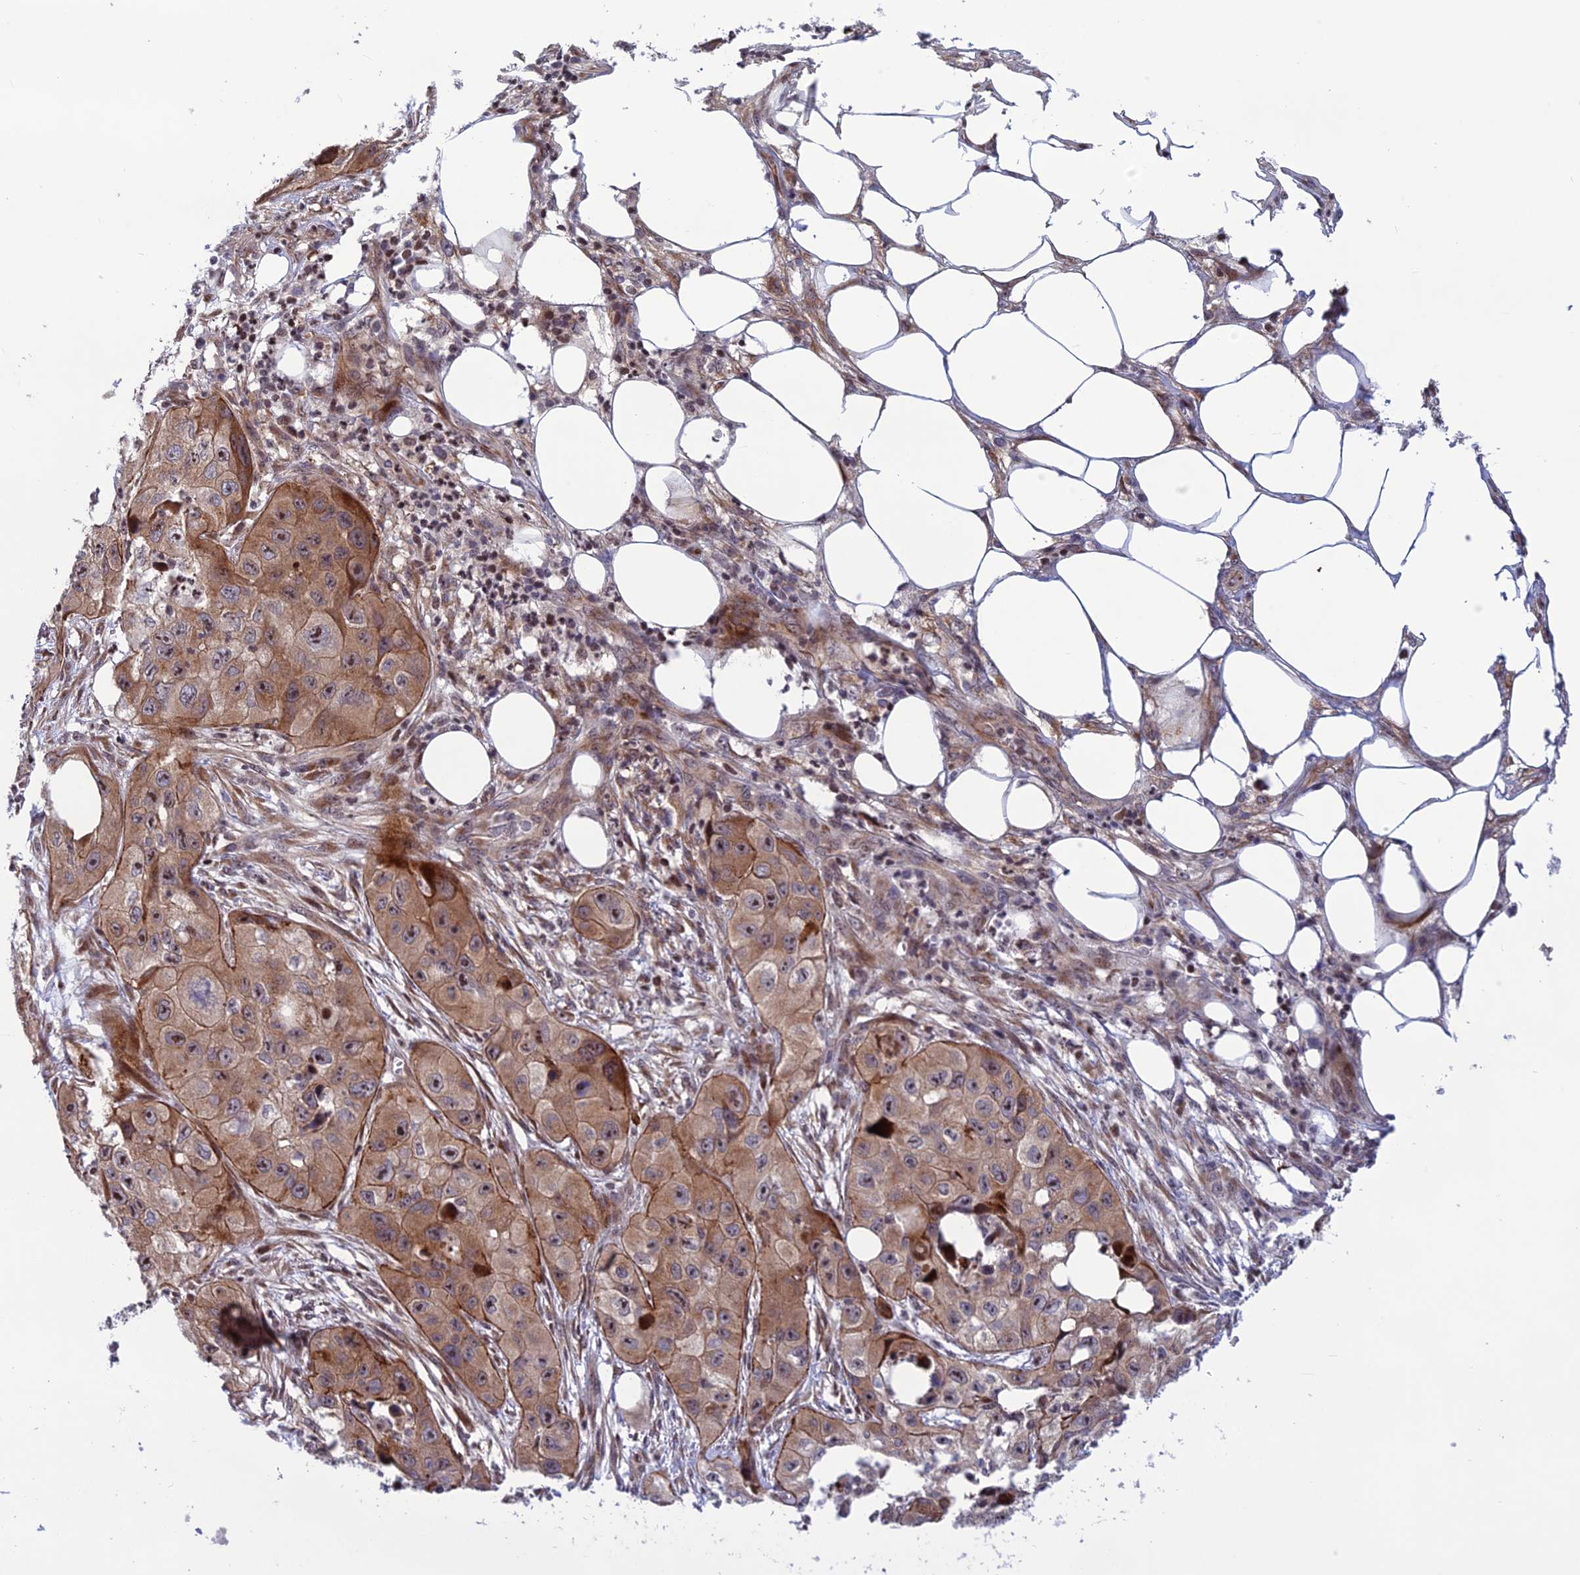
{"staining": {"intensity": "moderate", "quantity": ">75%", "location": "cytoplasmic/membranous"}, "tissue": "skin cancer", "cell_type": "Tumor cells", "image_type": "cancer", "snomed": [{"axis": "morphology", "description": "Squamous cell carcinoma, NOS"}, {"axis": "topography", "description": "Skin"}, {"axis": "topography", "description": "Subcutis"}], "caption": "IHC (DAB) staining of skin cancer (squamous cell carcinoma) demonstrates moderate cytoplasmic/membranous protein staining in about >75% of tumor cells.", "gene": "SMIM7", "patient": {"sex": "male", "age": 73}}